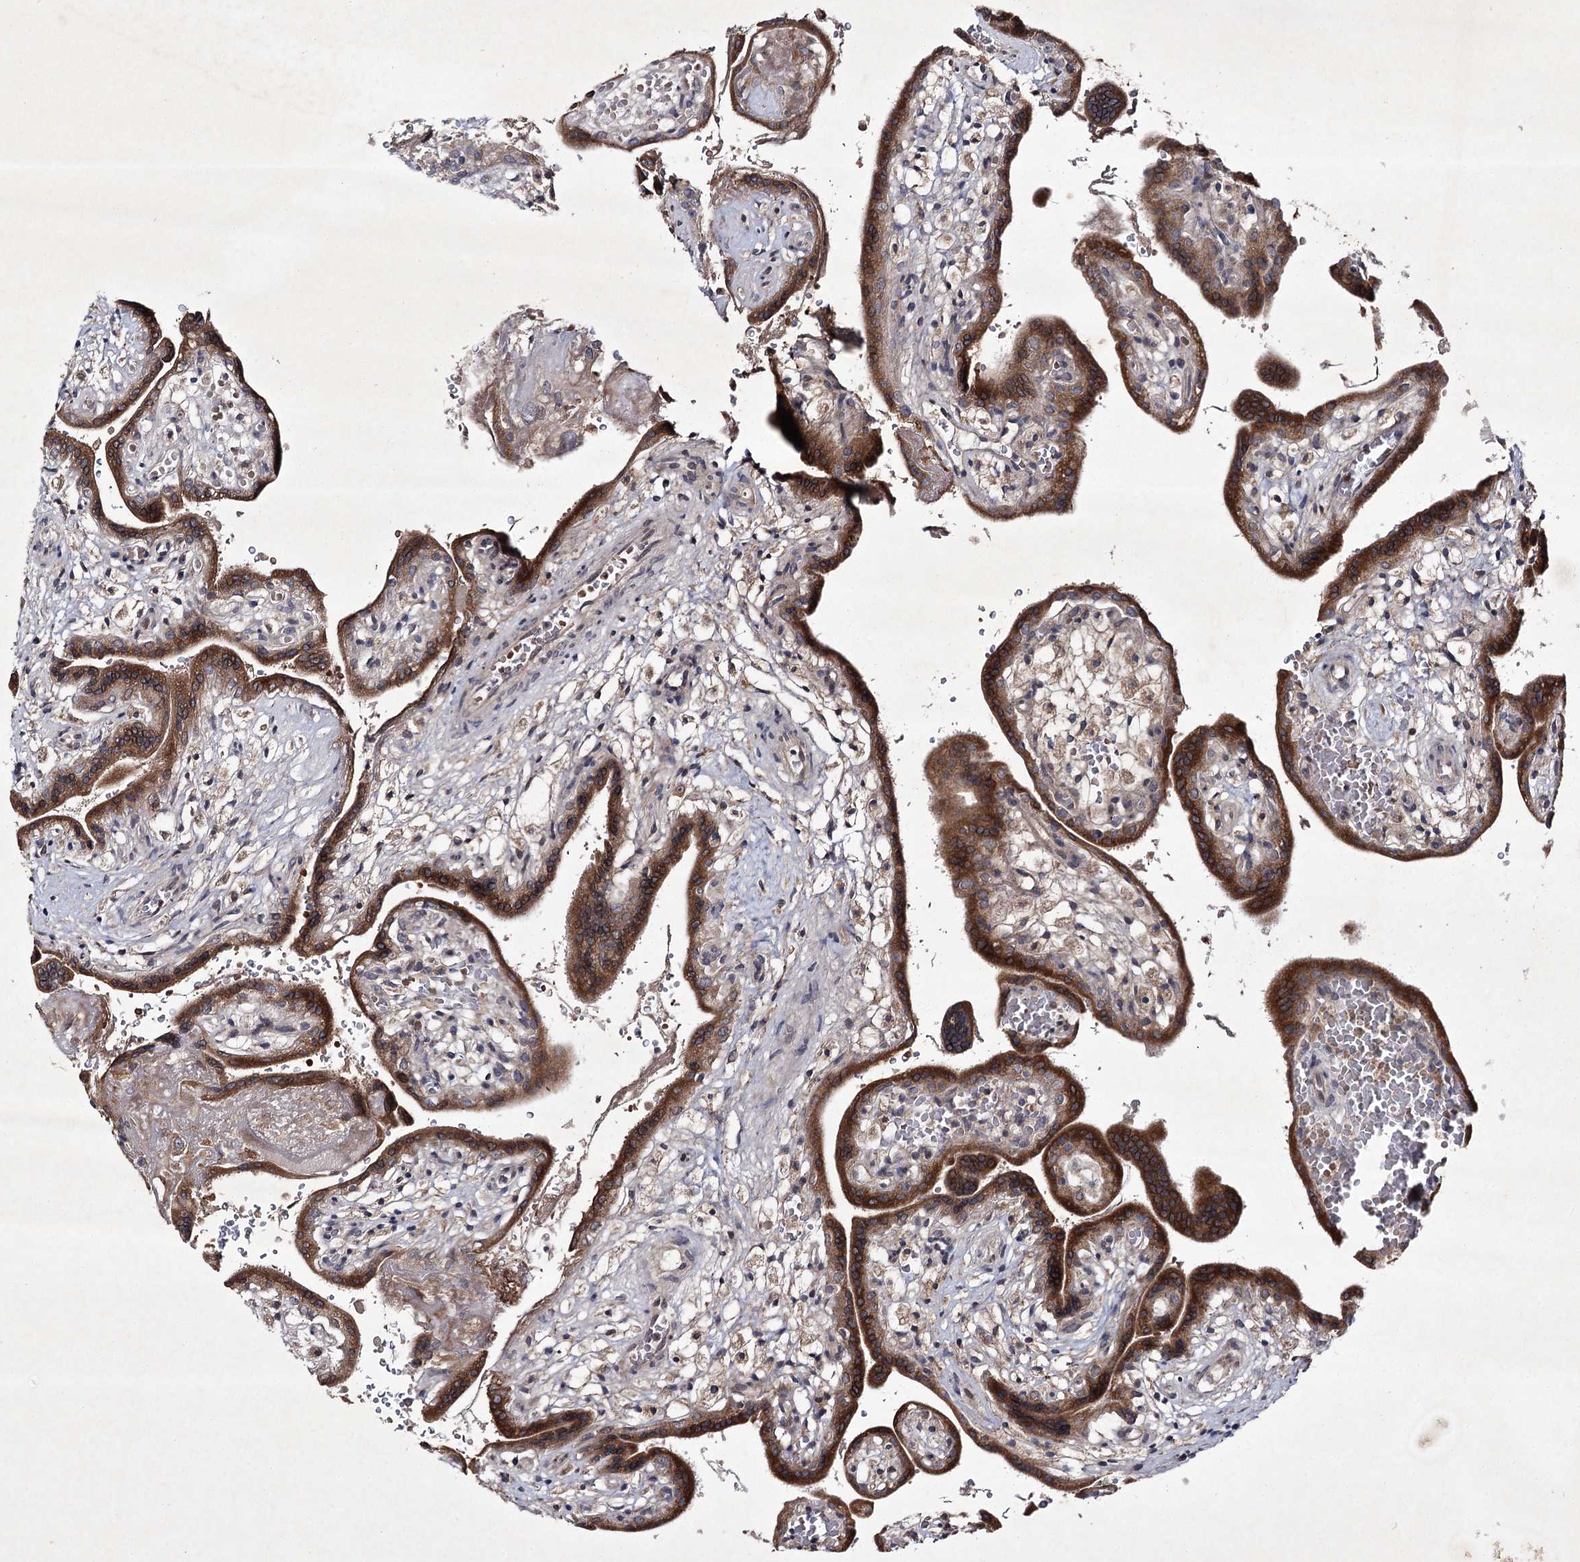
{"staining": {"intensity": "strong", "quantity": ">75%", "location": "cytoplasmic/membranous"}, "tissue": "placenta", "cell_type": "Trophoblastic cells", "image_type": "normal", "snomed": [{"axis": "morphology", "description": "Normal tissue, NOS"}, {"axis": "topography", "description": "Placenta"}], "caption": "An immunohistochemistry (IHC) micrograph of benign tissue is shown. Protein staining in brown shows strong cytoplasmic/membranous positivity in placenta within trophoblastic cells.", "gene": "ALG9", "patient": {"sex": "female", "age": 37}}